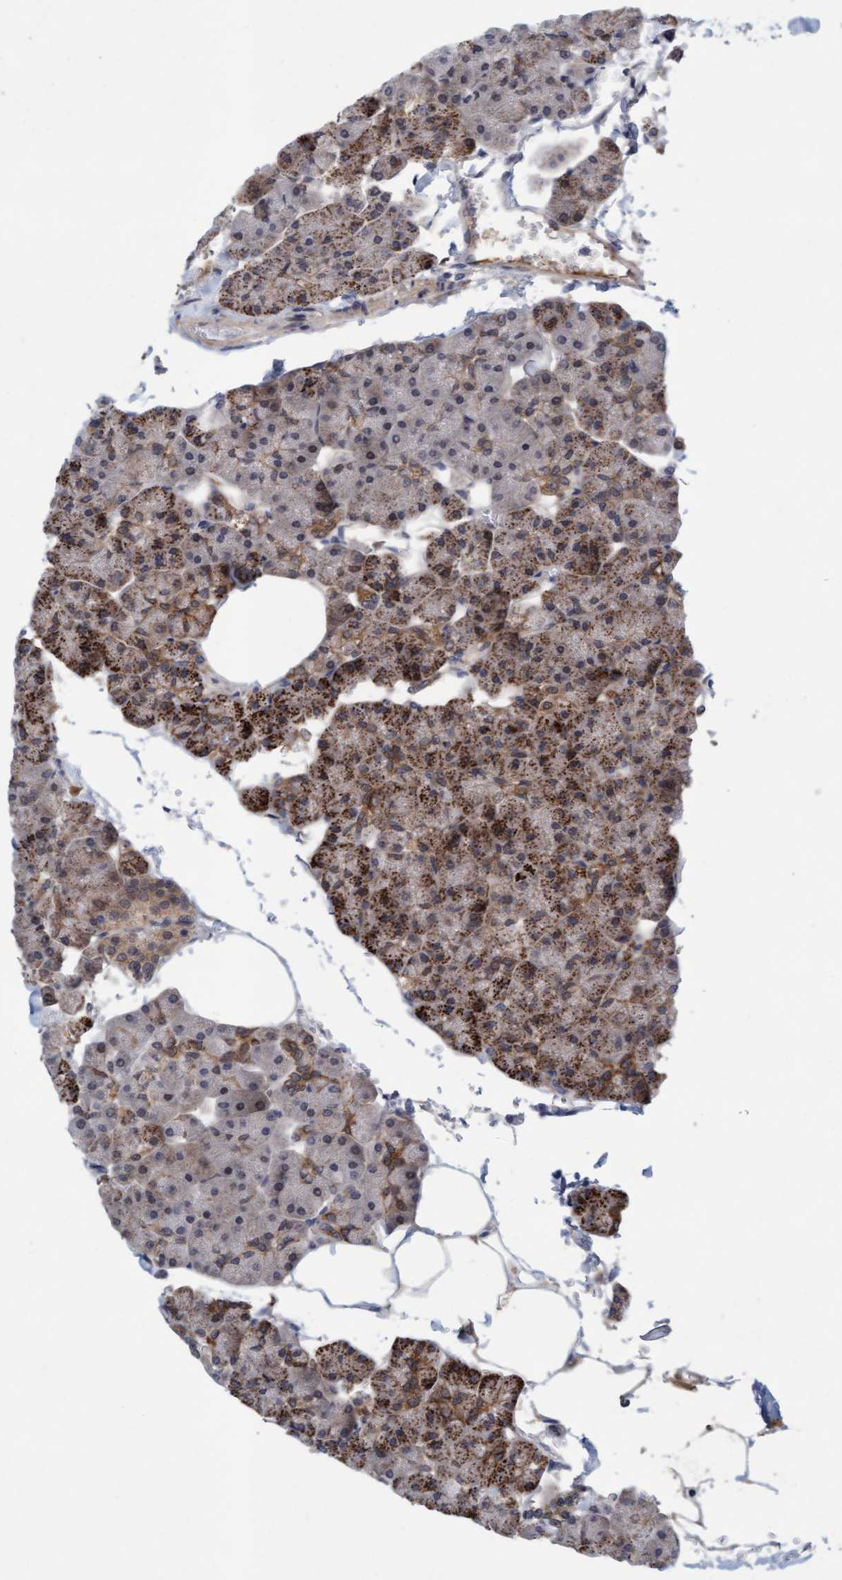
{"staining": {"intensity": "strong", "quantity": ">75%", "location": "cytoplasmic/membranous"}, "tissue": "pancreas", "cell_type": "Exocrine glandular cells", "image_type": "normal", "snomed": [{"axis": "morphology", "description": "Normal tissue, NOS"}, {"axis": "topography", "description": "Pancreas"}], "caption": "DAB immunohistochemical staining of unremarkable human pancreas demonstrates strong cytoplasmic/membranous protein positivity in about >75% of exocrine glandular cells.", "gene": "TSTD2", "patient": {"sex": "male", "age": 35}}